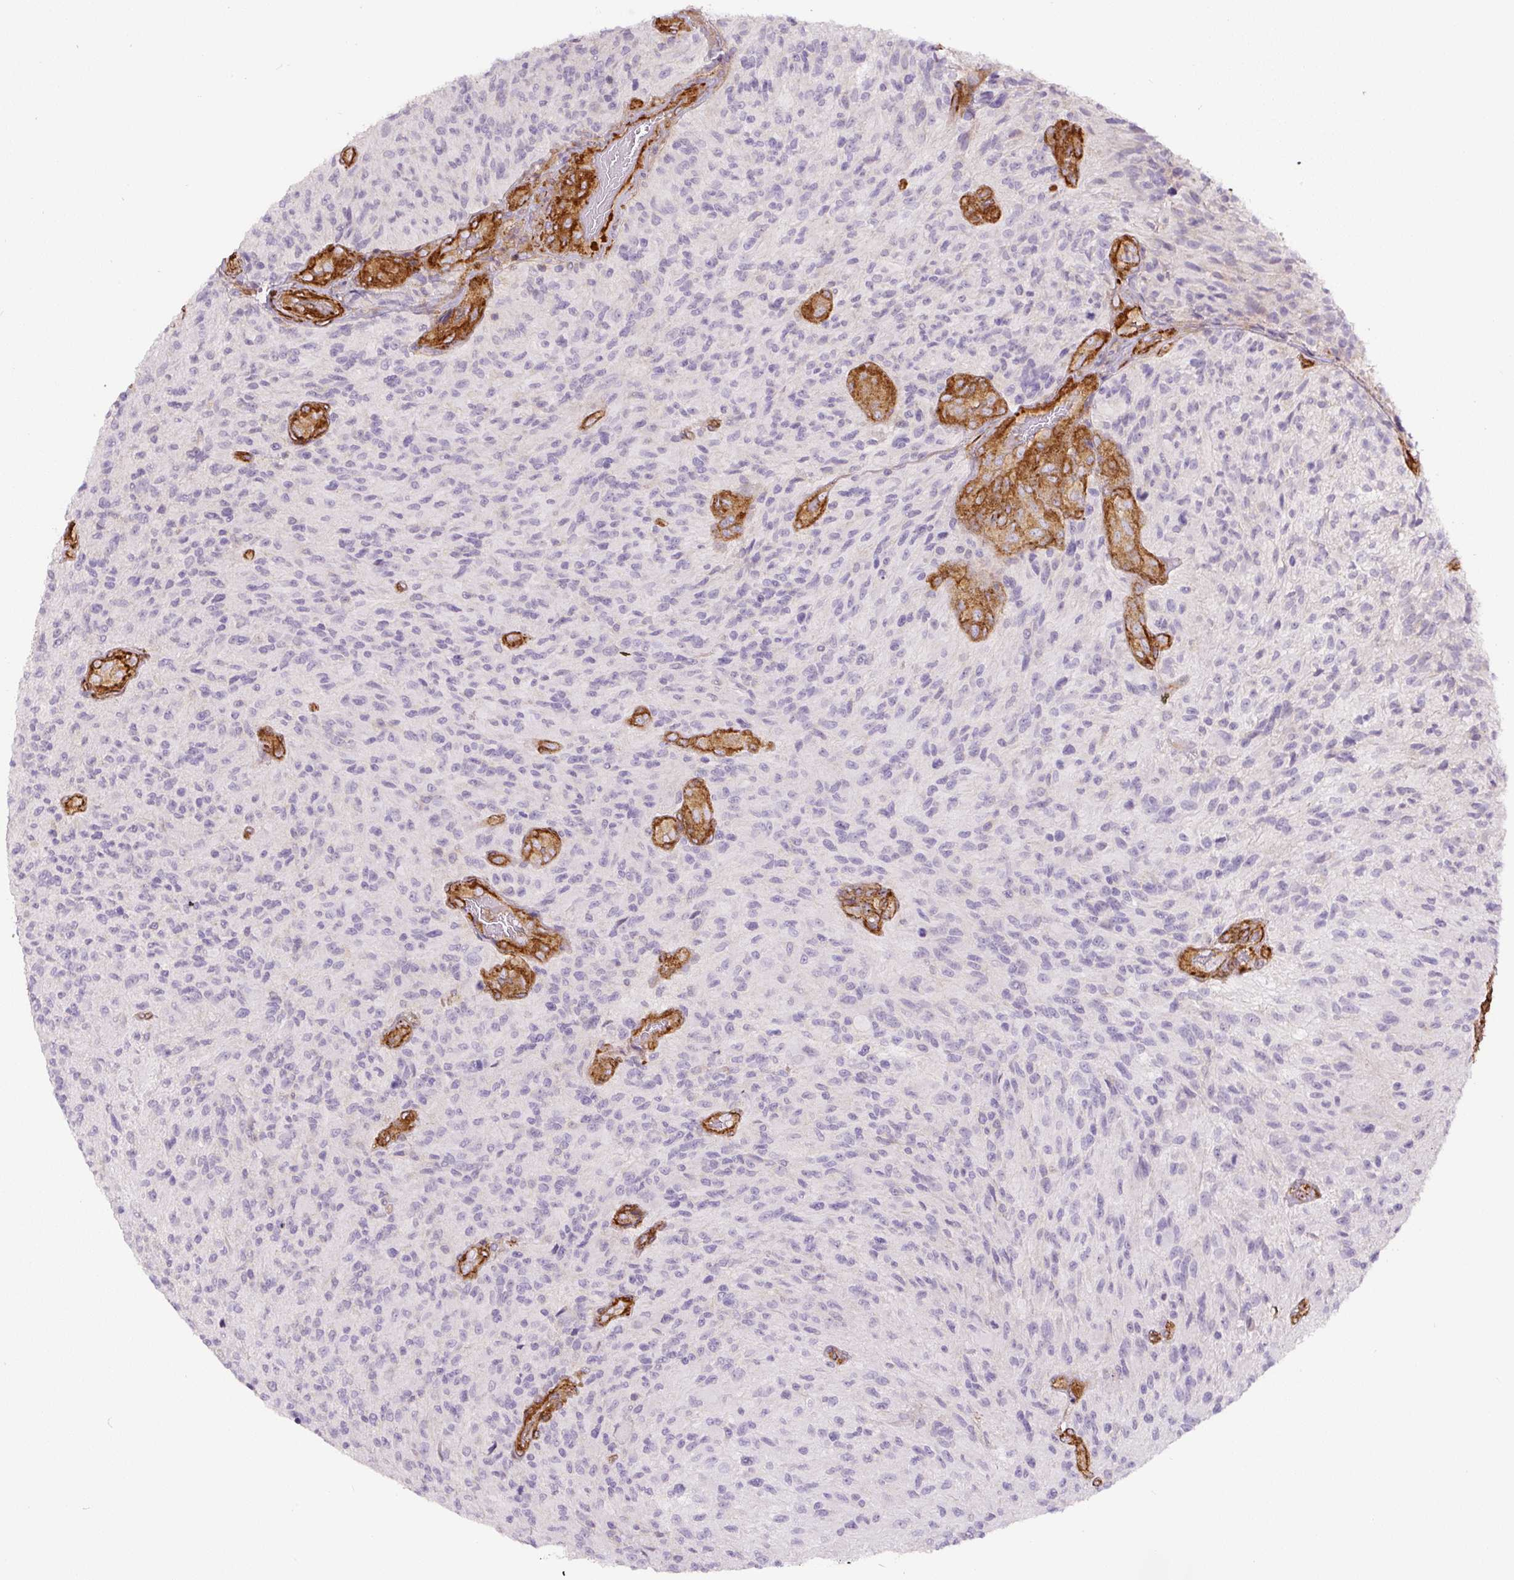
{"staining": {"intensity": "negative", "quantity": "none", "location": "none"}, "tissue": "glioma", "cell_type": "Tumor cells", "image_type": "cancer", "snomed": [{"axis": "morphology", "description": "Normal tissue, NOS"}, {"axis": "morphology", "description": "Glioma, malignant, High grade"}, {"axis": "topography", "description": "Cerebral cortex"}], "caption": "Photomicrograph shows no protein staining in tumor cells of glioma tissue. (DAB immunohistochemistry (IHC), high magnification).", "gene": "MYL12A", "patient": {"sex": "male", "age": 56}}